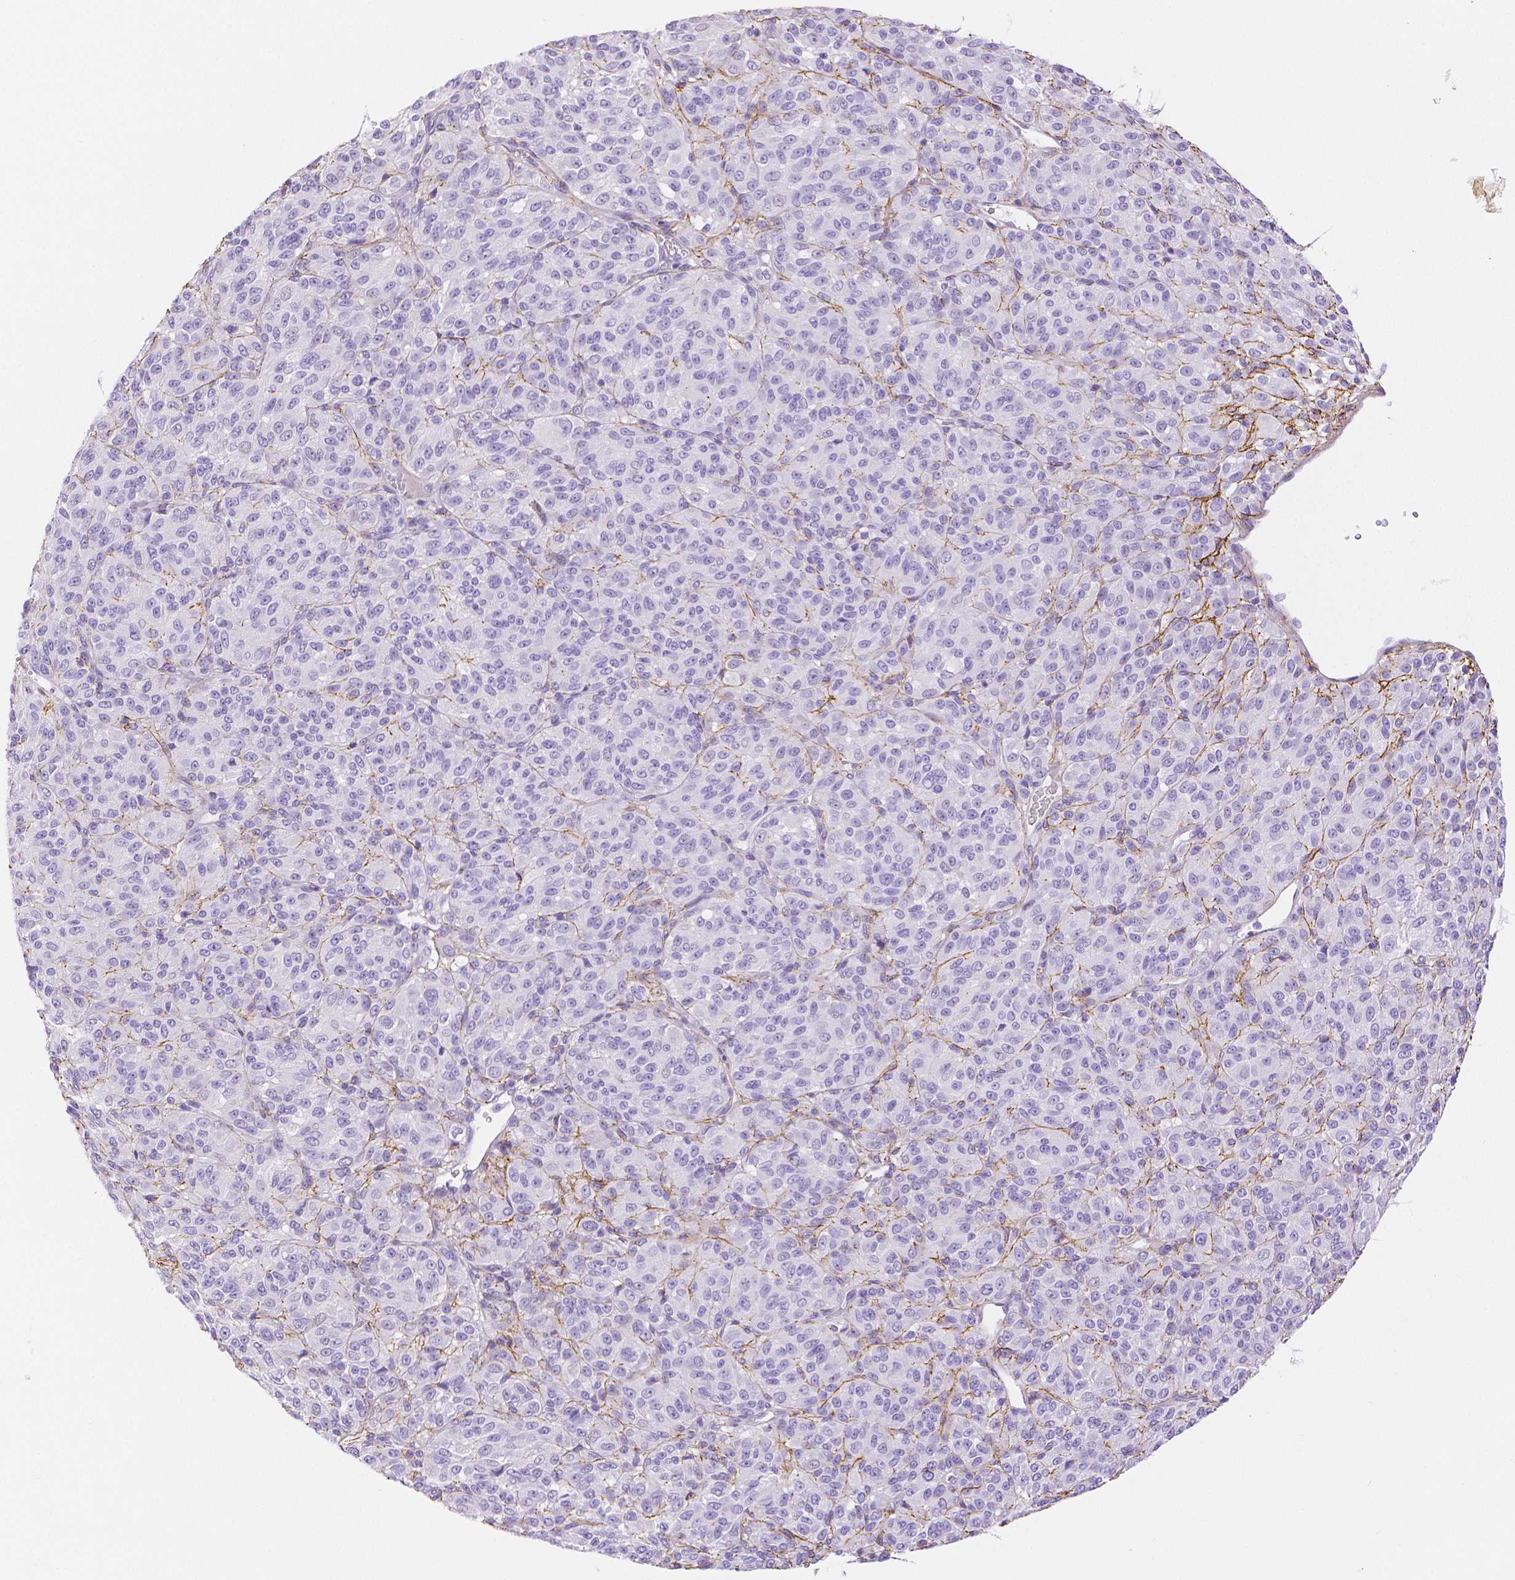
{"staining": {"intensity": "negative", "quantity": "none", "location": "none"}, "tissue": "melanoma", "cell_type": "Tumor cells", "image_type": "cancer", "snomed": [{"axis": "morphology", "description": "Malignant melanoma, Metastatic site"}, {"axis": "topography", "description": "Brain"}], "caption": "Immunohistochemistry (IHC) histopathology image of human melanoma stained for a protein (brown), which reveals no expression in tumor cells.", "gene": "FBN1", "patient": {"sex": "female", "age": 56}}